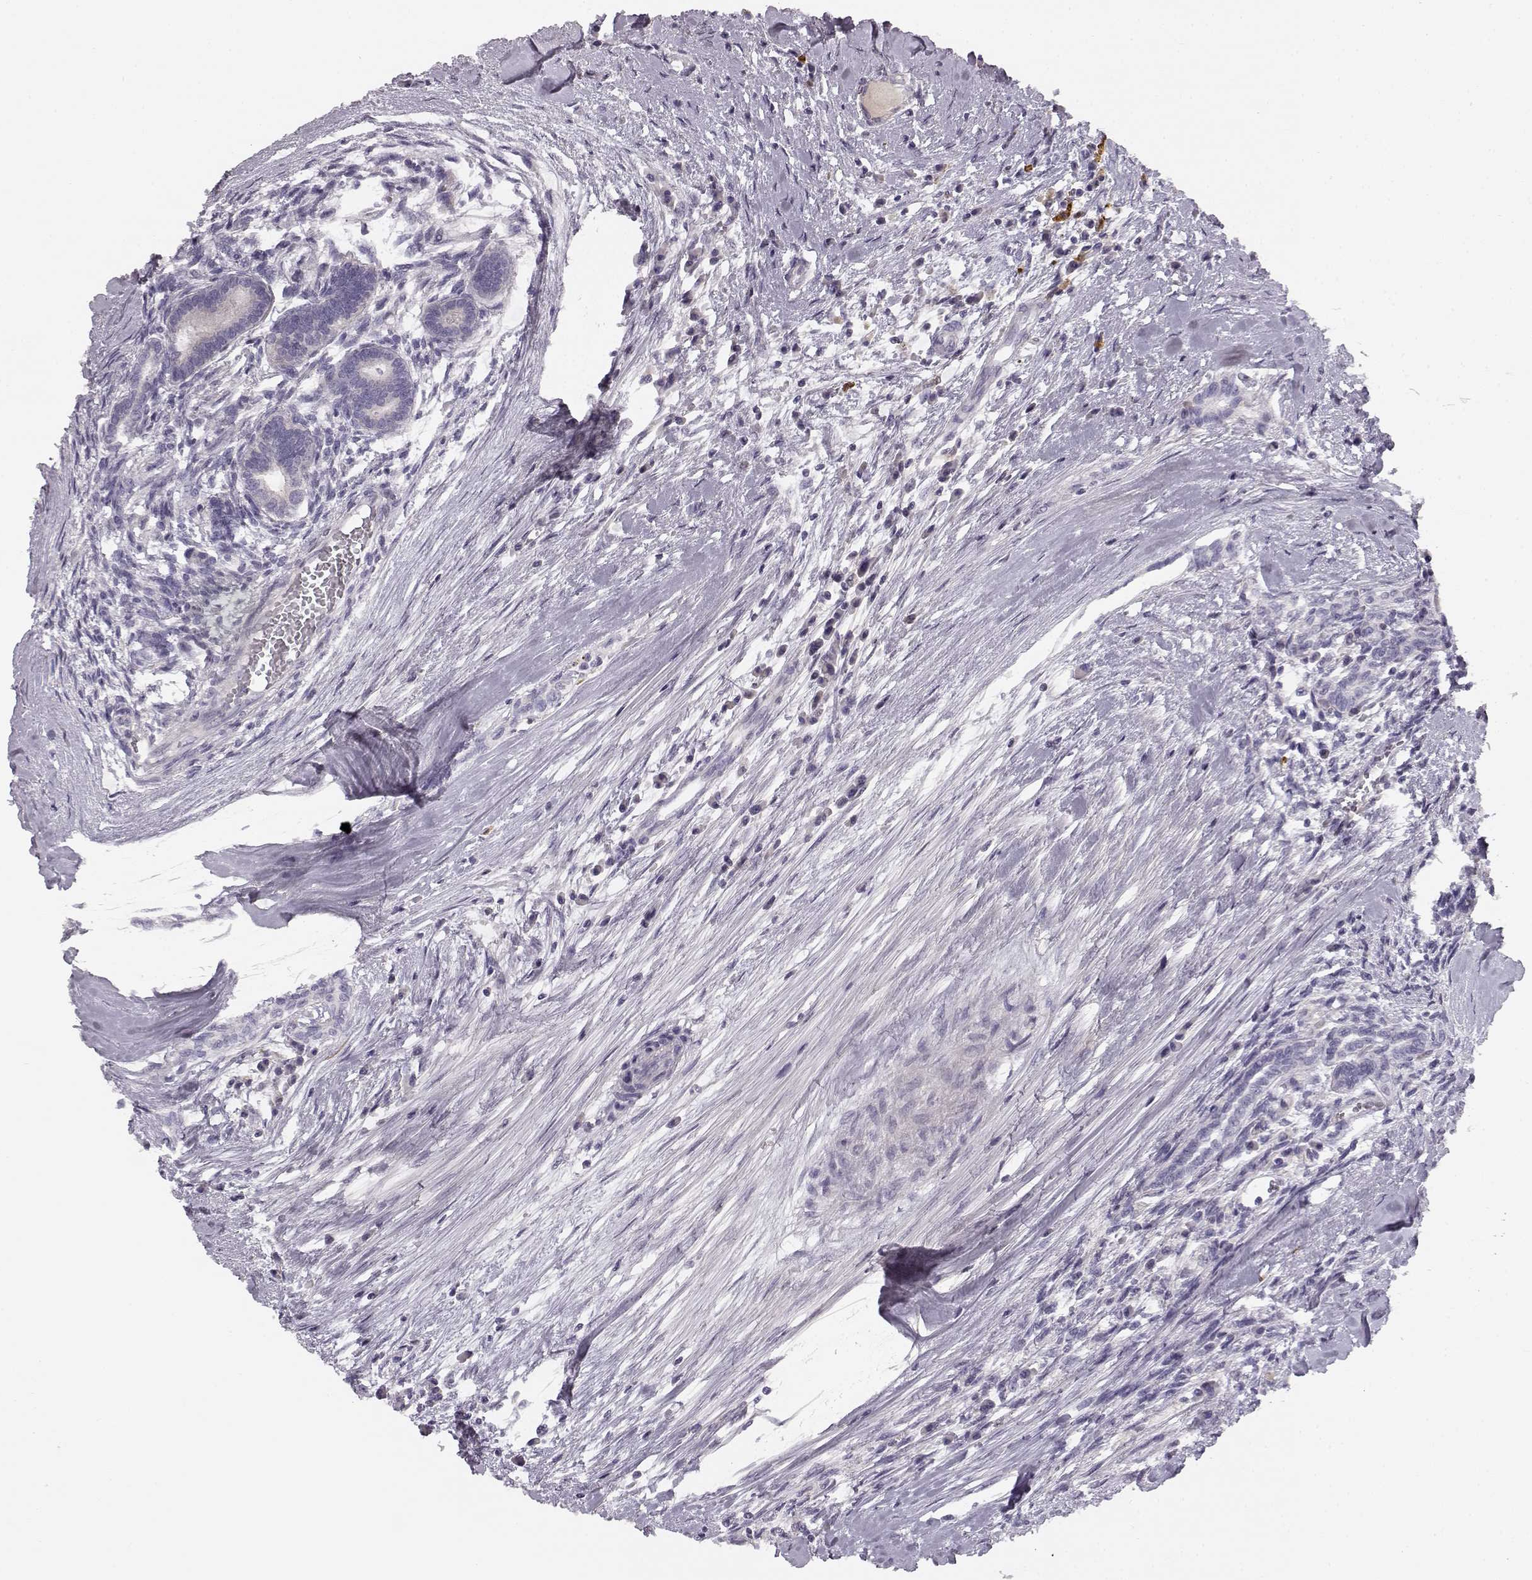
{"staining": {"intensity": "negative", "quantity": "none", "location": "none"}, "tissue": "testis cancer", "cell_type": "Tumor cells", "image_type": "cancer", "snomed": [{"axis": "morphology", "description": "Carcinoma, Embryonal, NOS"}, {"axis": "topography", "description": "Testis"}], "caption": "This is an immunohistochemistry histopathology image of human testis embryonal carcinoma. There is no expression in tumor cells.", "gene": "KIAA0319", "patient": {"sex": "male", "age": 37}}